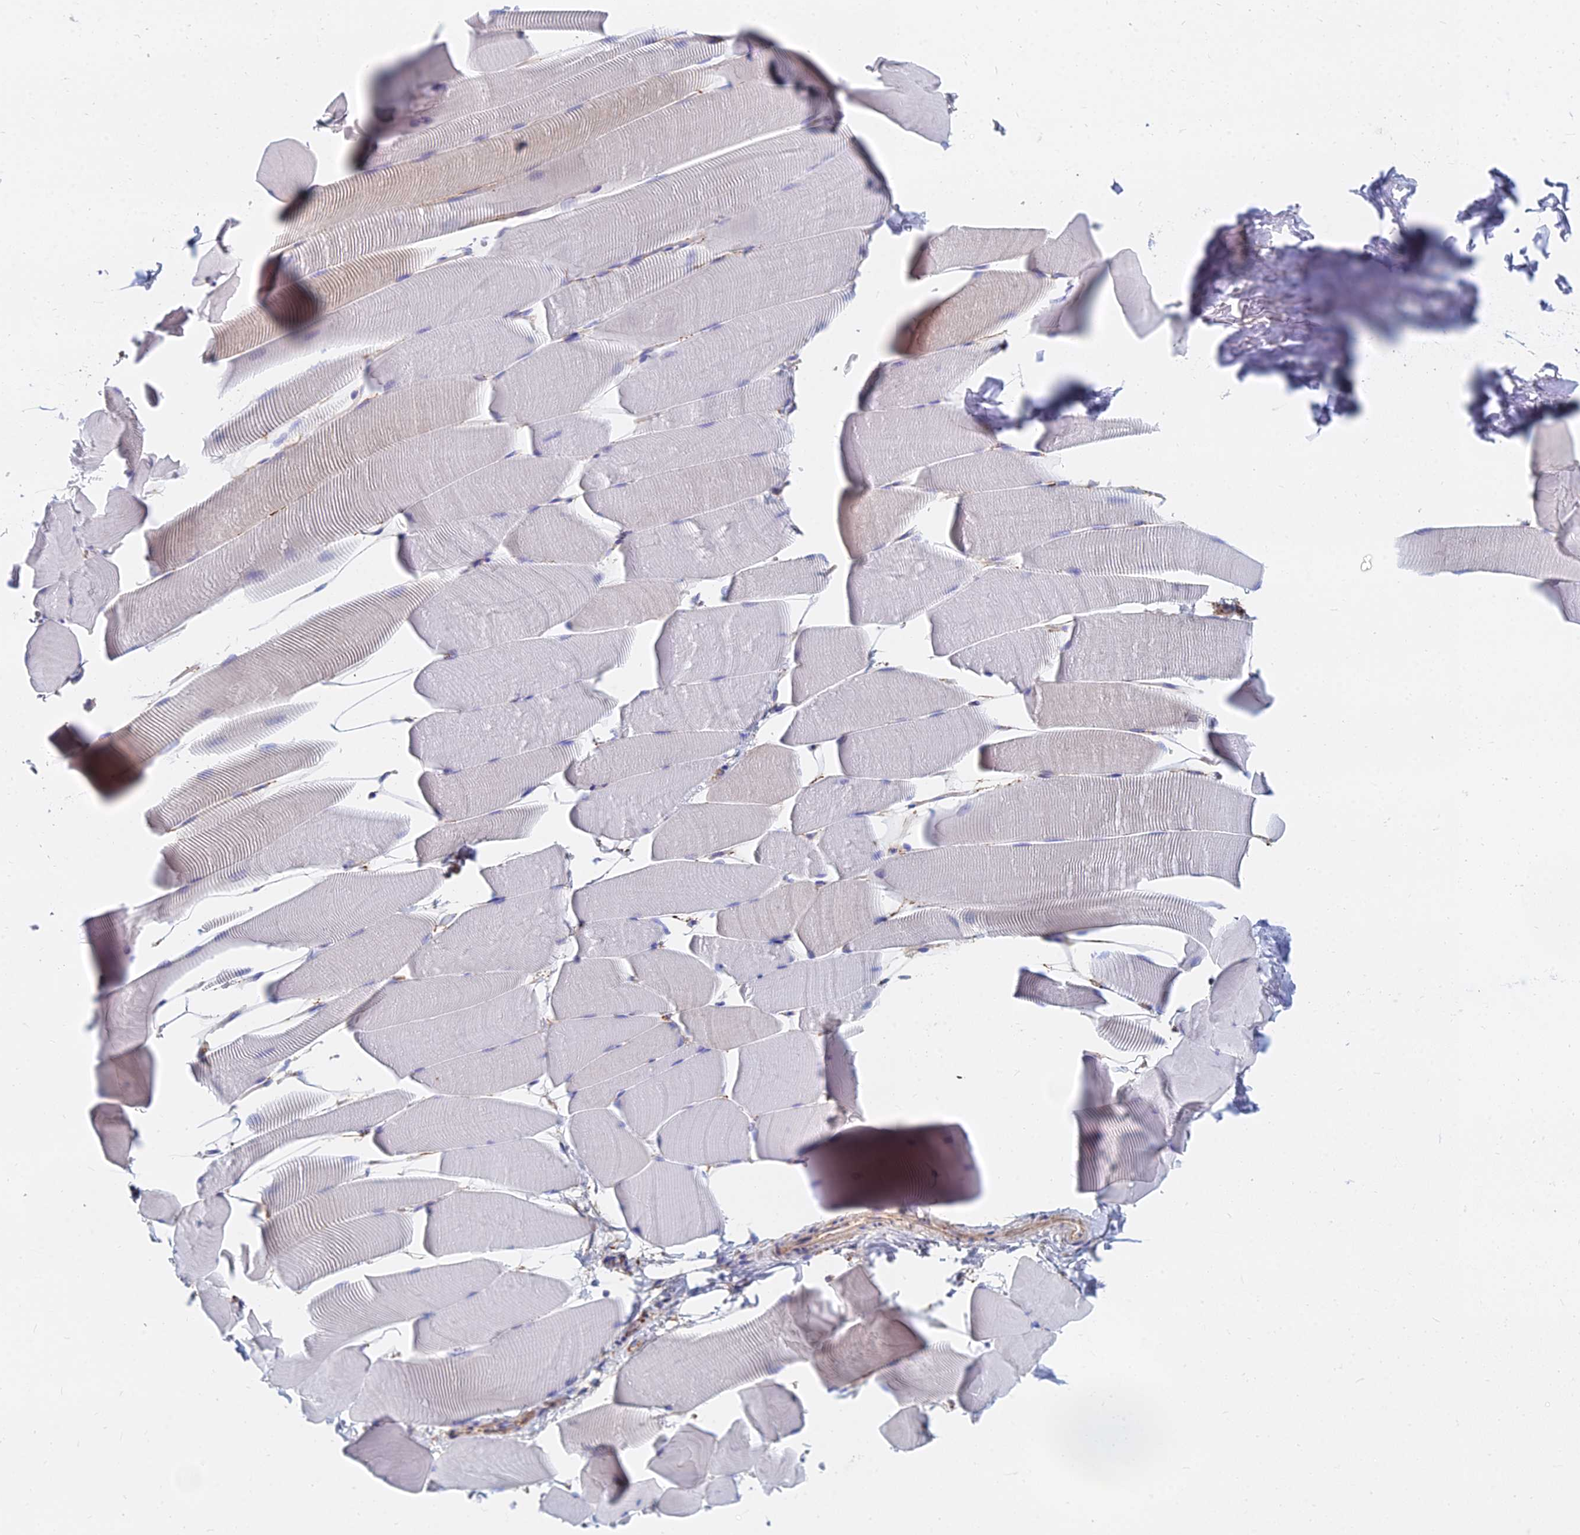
{"staining": {"intensity": "negative", "quantity": "none", "location": "none"}, "tissue": "skeletal muscle", "cell_type": "Myocytes", "image_type": "normal", "snomed": [{"axis": "morphology", "description": "Normal tissue, NOS"}, {"axis": "topography", "description": "Skeletal muscle"}], "caption": "Protein analysis of benign skeletal muscle reveals no significant positivity in myocytes. The staining is performed using DAB brown chromogen with nuclei counter-stained in using hematoxylin.", "gene": "FFAR3", "patient": {"sex": "male", "age": 25}}